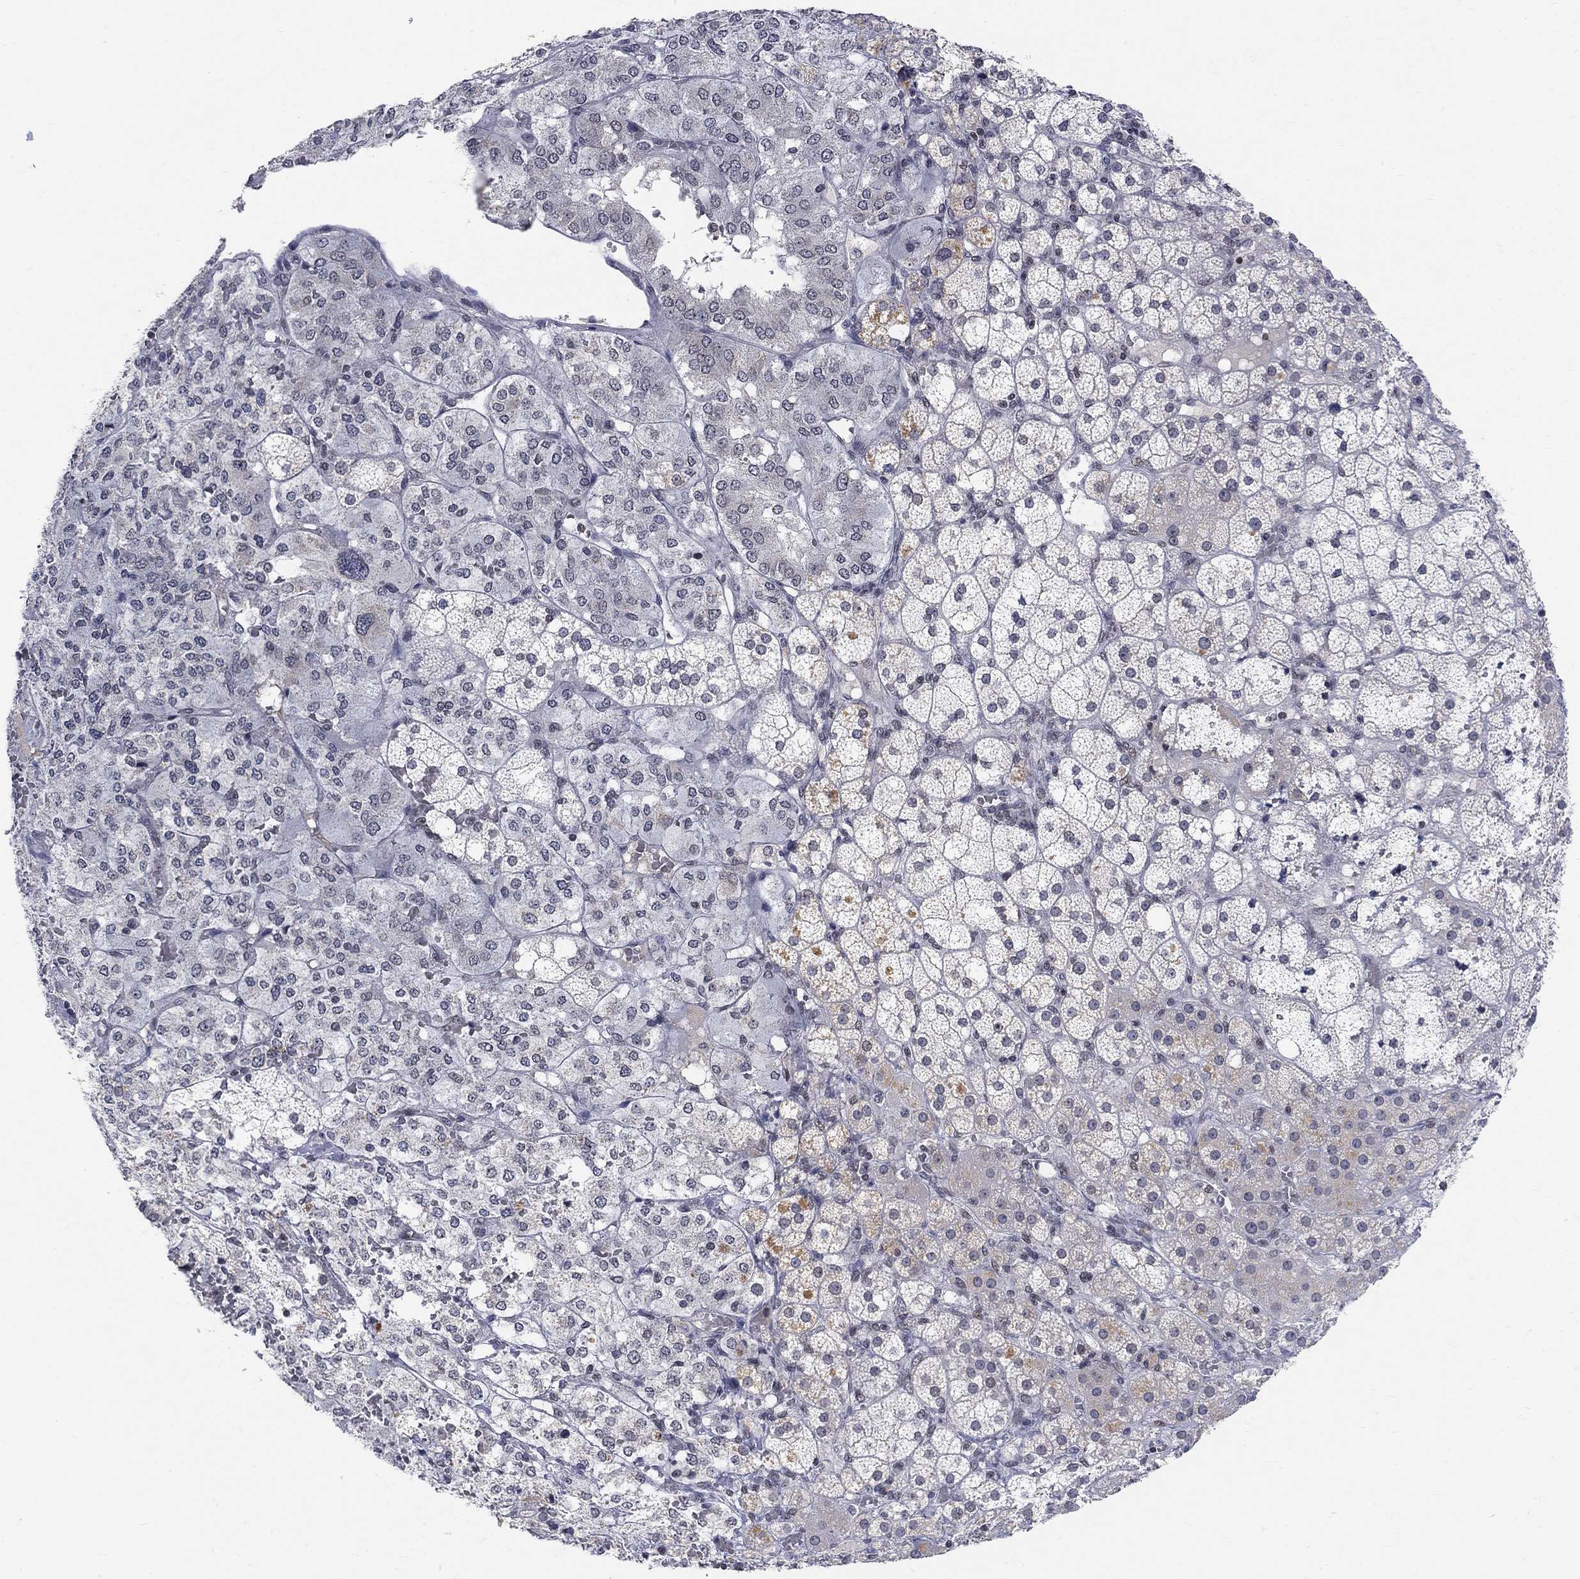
{"staining": {"intensity": "negative", "quantity": "none", "location": "none"}, "tissue": "adrenal gland", "cell_type": "Glandular cells", "image_type": "normal", "snomed": [{"axis": "morphology", "description": "Normal tissue, NOS"}, {"axis": "topography", "description": "Adrenal gland"}], "caption": "An image of human adrenal gland is negative for staining in glandular cells.", "gene": "KLF12", "patient": {"sex": "male", "age": 53}}